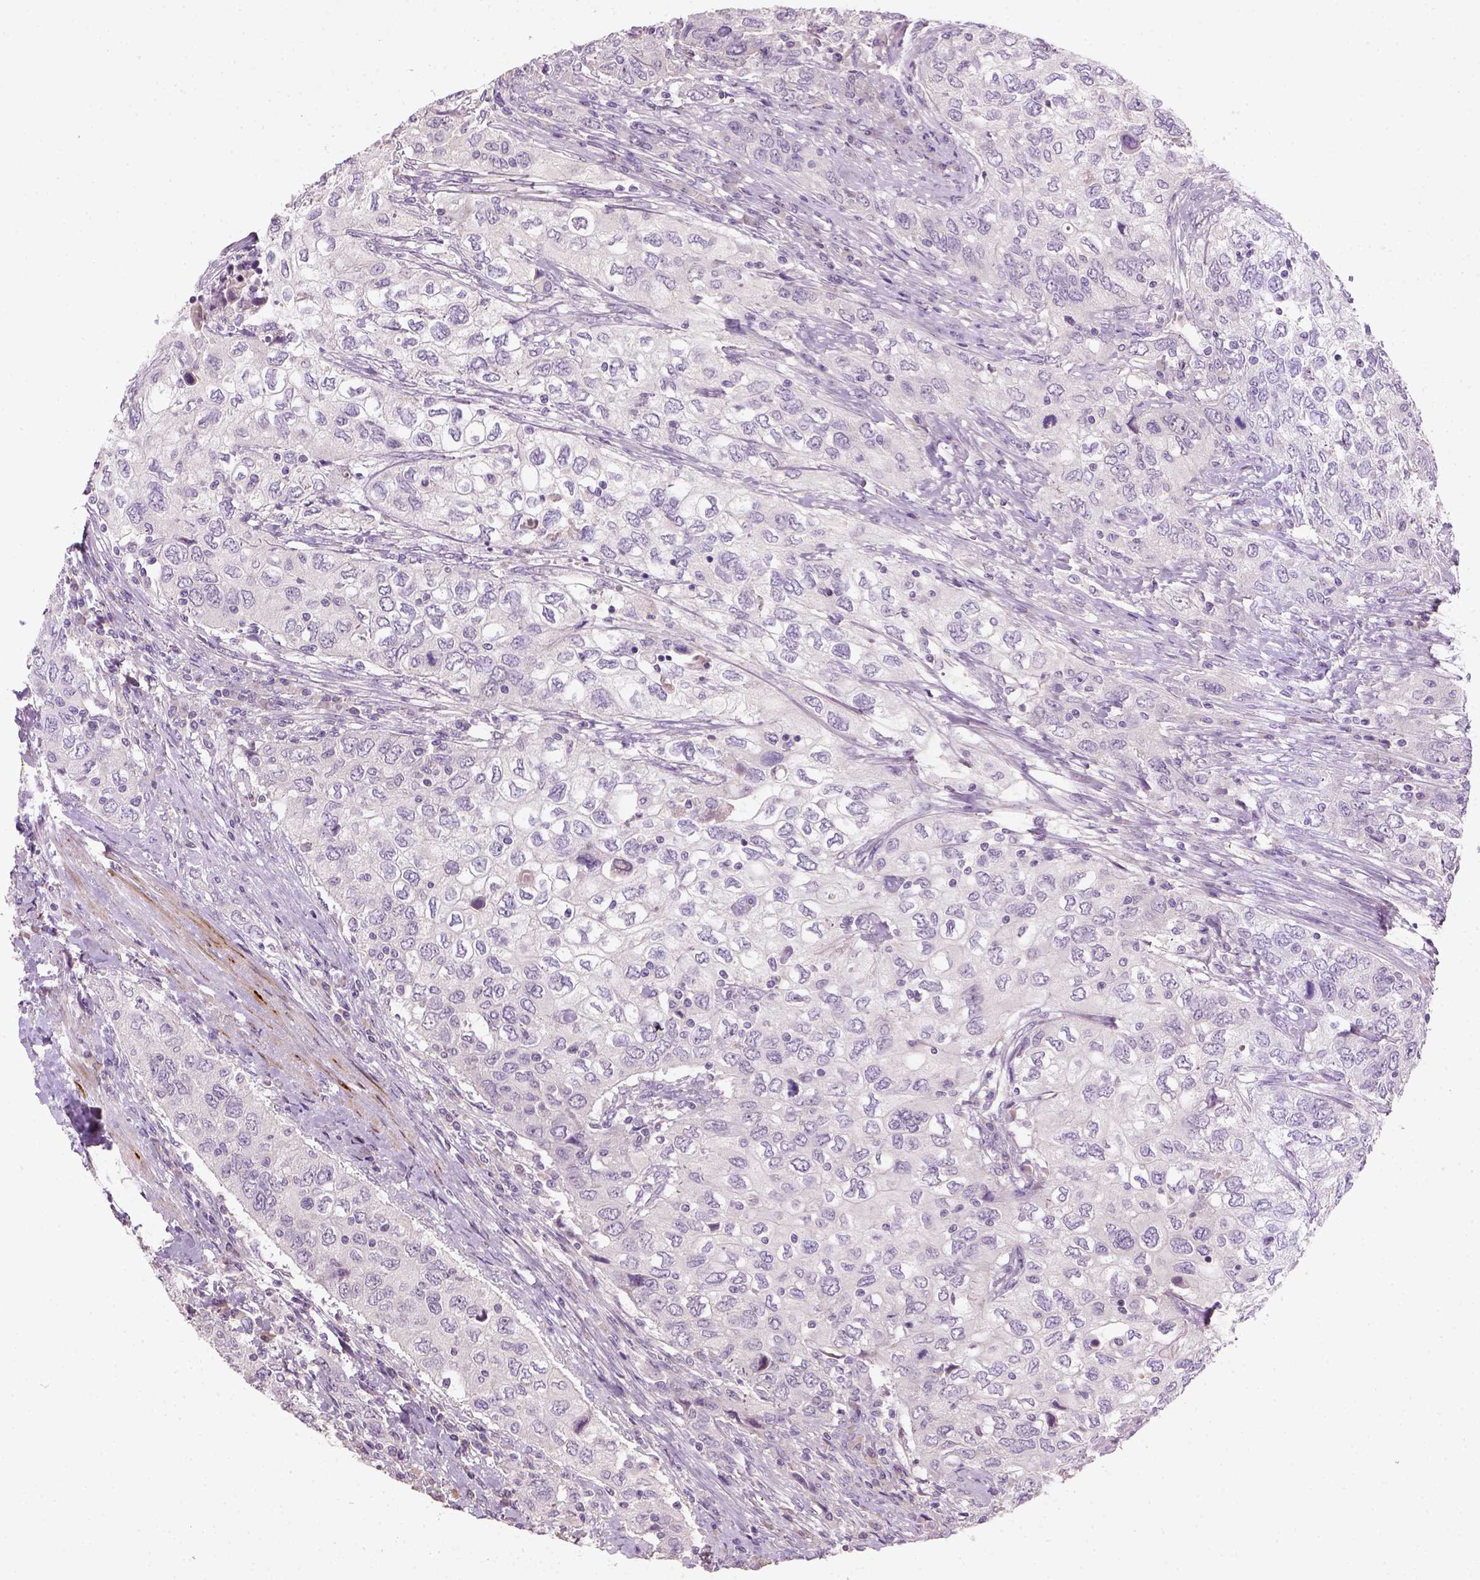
{"staining": {"intensity": "negative", "quantity": "none", "location": "none"}, "tissue": "urothelial cancer", "cell_type": "Tumor cells", "image_type": "cancer", "snomed": [{"axis": "morphology", "description": "Urothelial carcinoma, High grade"}, {"axis": "topography", "description": "Urinary bladder"}], "caption": "Immunohistochemistry (IHC) histopathology image of neoplastic tissue: human urothelial cancer stained with DAB shows no significant protein expression in tumor cells. Brightfield microscopy of immunohistochemistry stained with DAB (3,3'-diaminobenzidine) (brown) and hematoxylin (blue), captured at high magnification.", "gene": "NUDT6", "patient": {"sex": "male", "age": 76}}